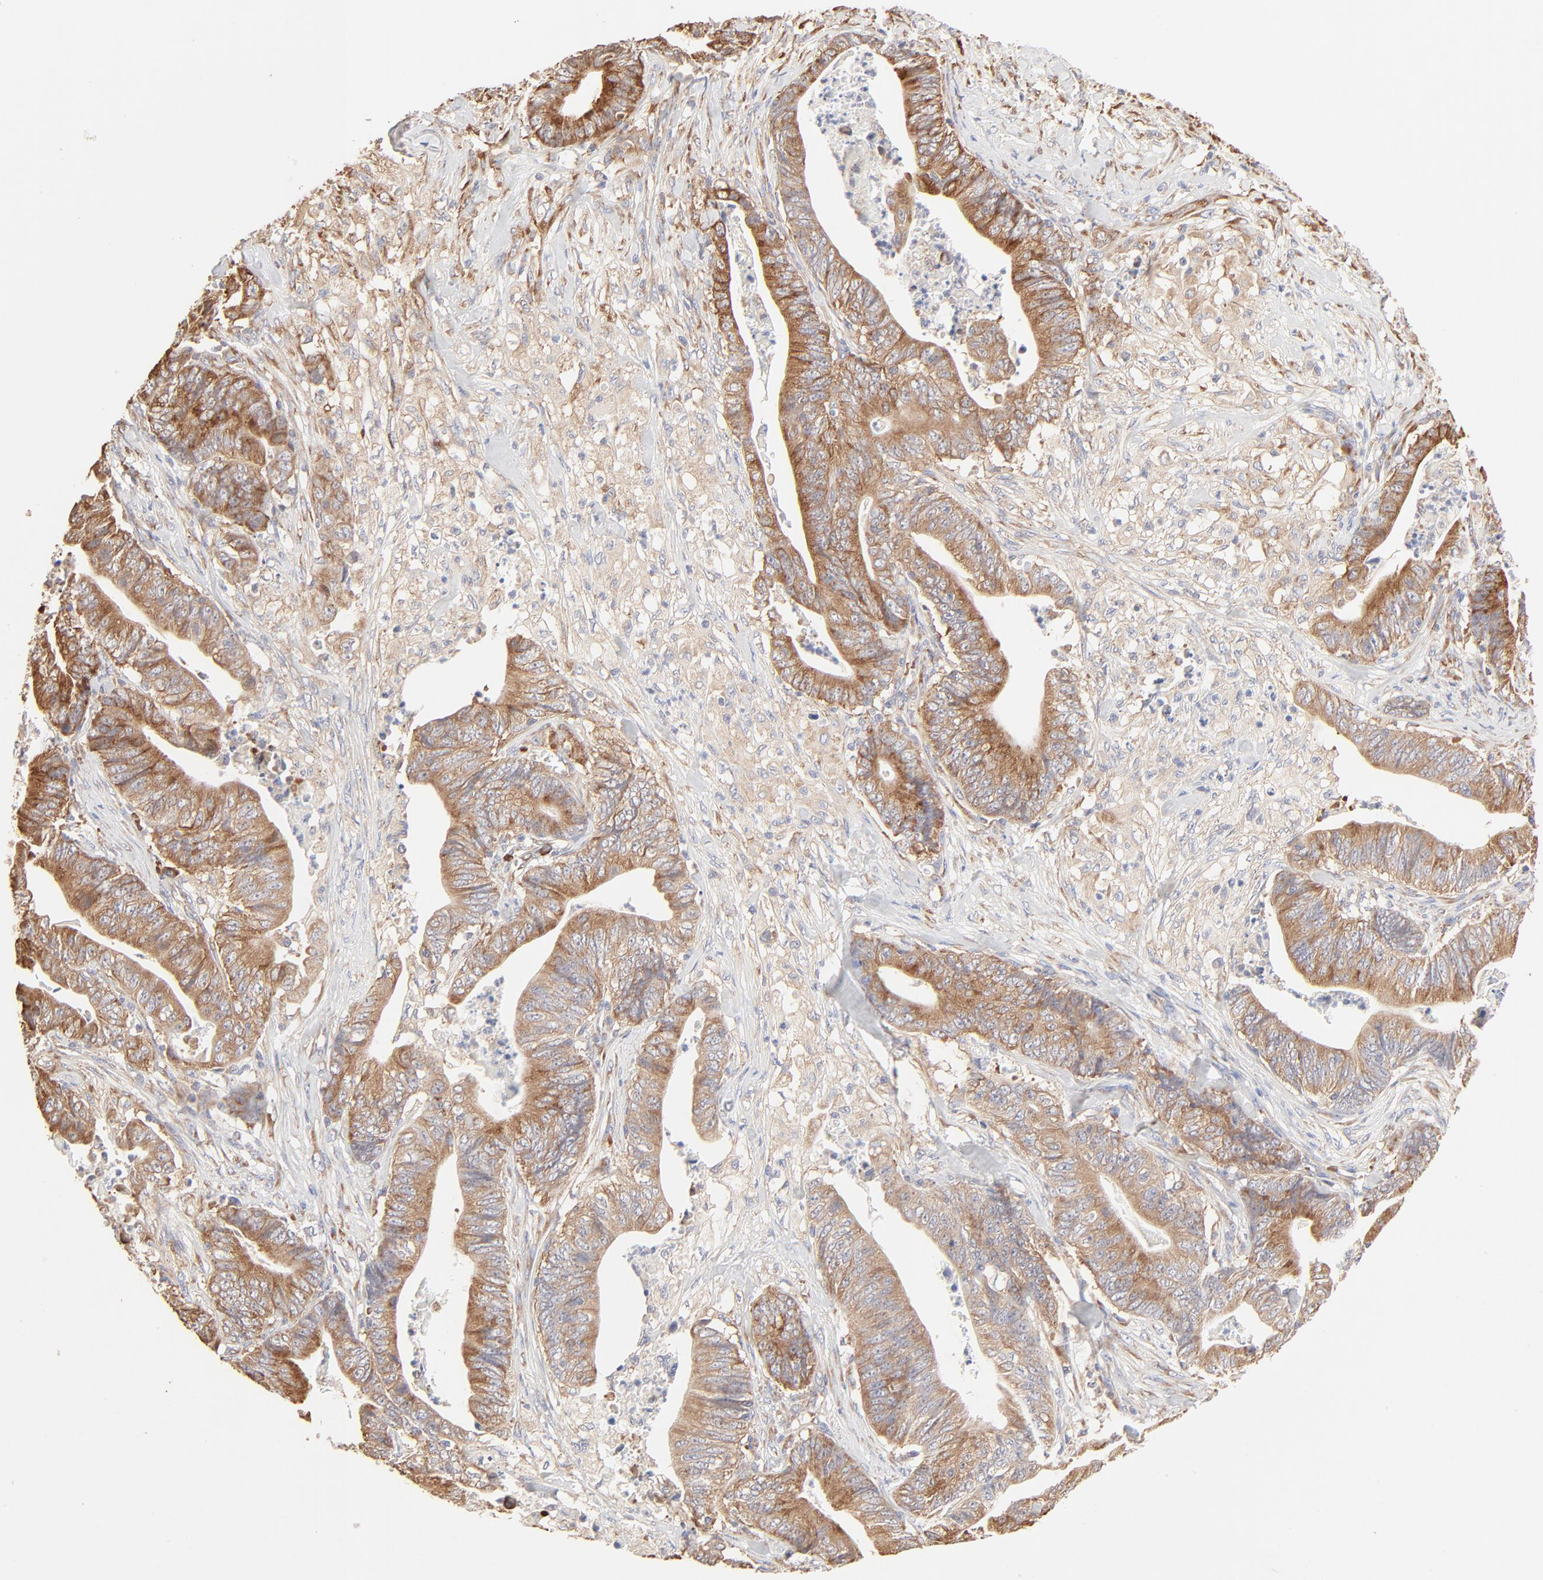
{"staining": {"intensity": "moderate", "quantity": ">75%", "location": "cytoplasmic/membranous"}, "tissue": "stomach cancer", "cell_type": "Tumor cells", "image_type": "cancer", "snomed": [{"axis": "morphology", "description": "Adenocarcinoma, NOS"}, {"axis": "topography", "description": "Stomach, lower"}], "caption": "A high-resolution photomicrograph shows IHC staining of stomach adenocarcinoma, which shows moderate cytoplasmic/membranous staining in approximately >75% of tumor cells.", "gene": "RPS20", "patient": {"sex": "female", "age": 86}}